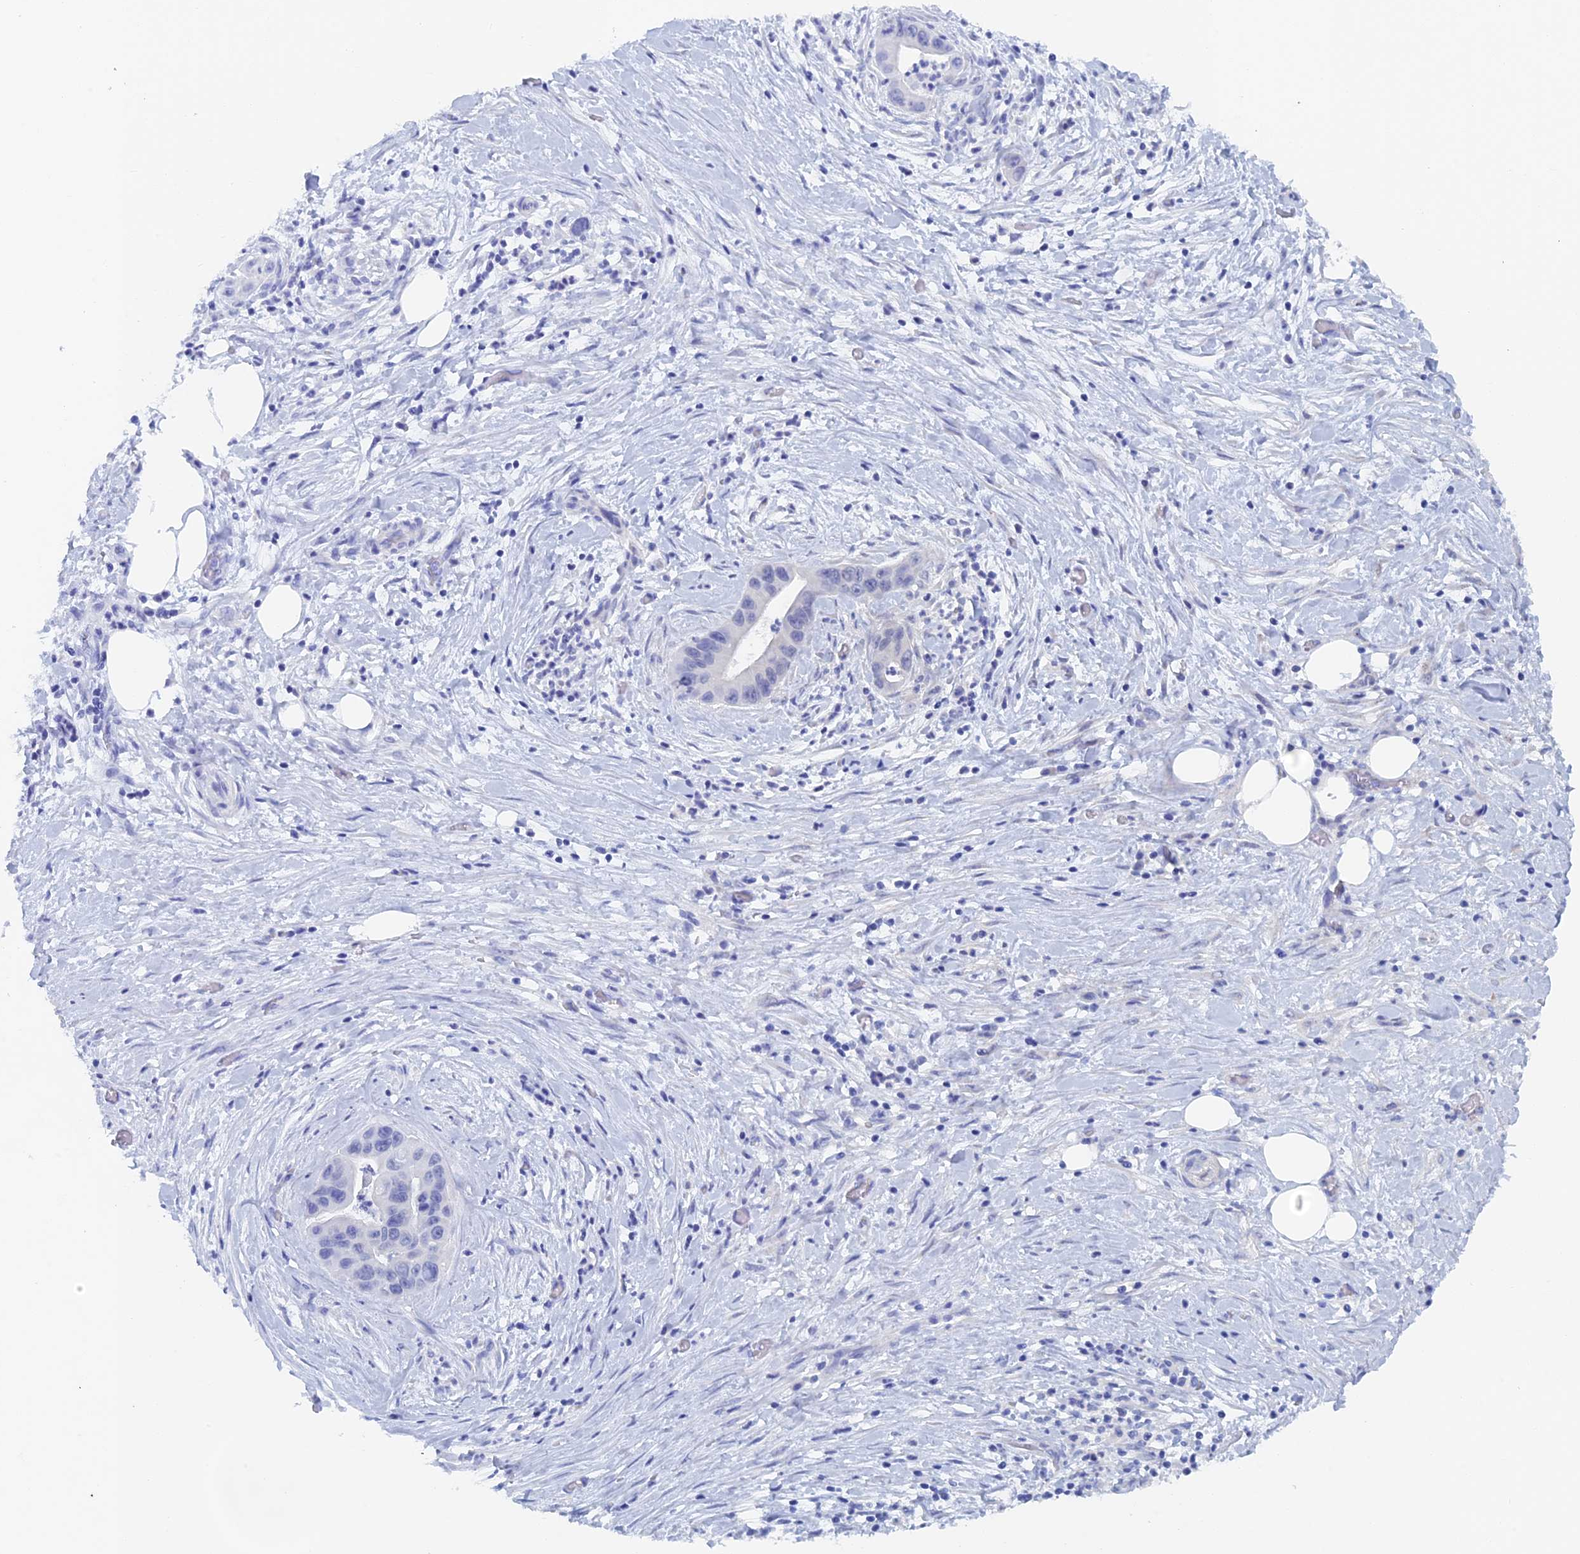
{"staining": {"intensity": "negative", "quantity": "none", "location": "none"}, "tissue": "pancreatic cancer", "cell_type": "Tumor cells", "image_type": "cancer", "snomed": [{"axis": "morphology", "description": "Adenocarcinoma, NOS"}, {"axis": "topography", "description": "Pancreas"}], "caption": "This is a histopathology image of IHC staining of pancreatic cancer (adenocarcinoma), which shows no staining in tumor cells. (IHC, brightfield microscopy, high magnification).", "gene": "ELOVL6", "patient": {"sex": "male", "age": 73}}